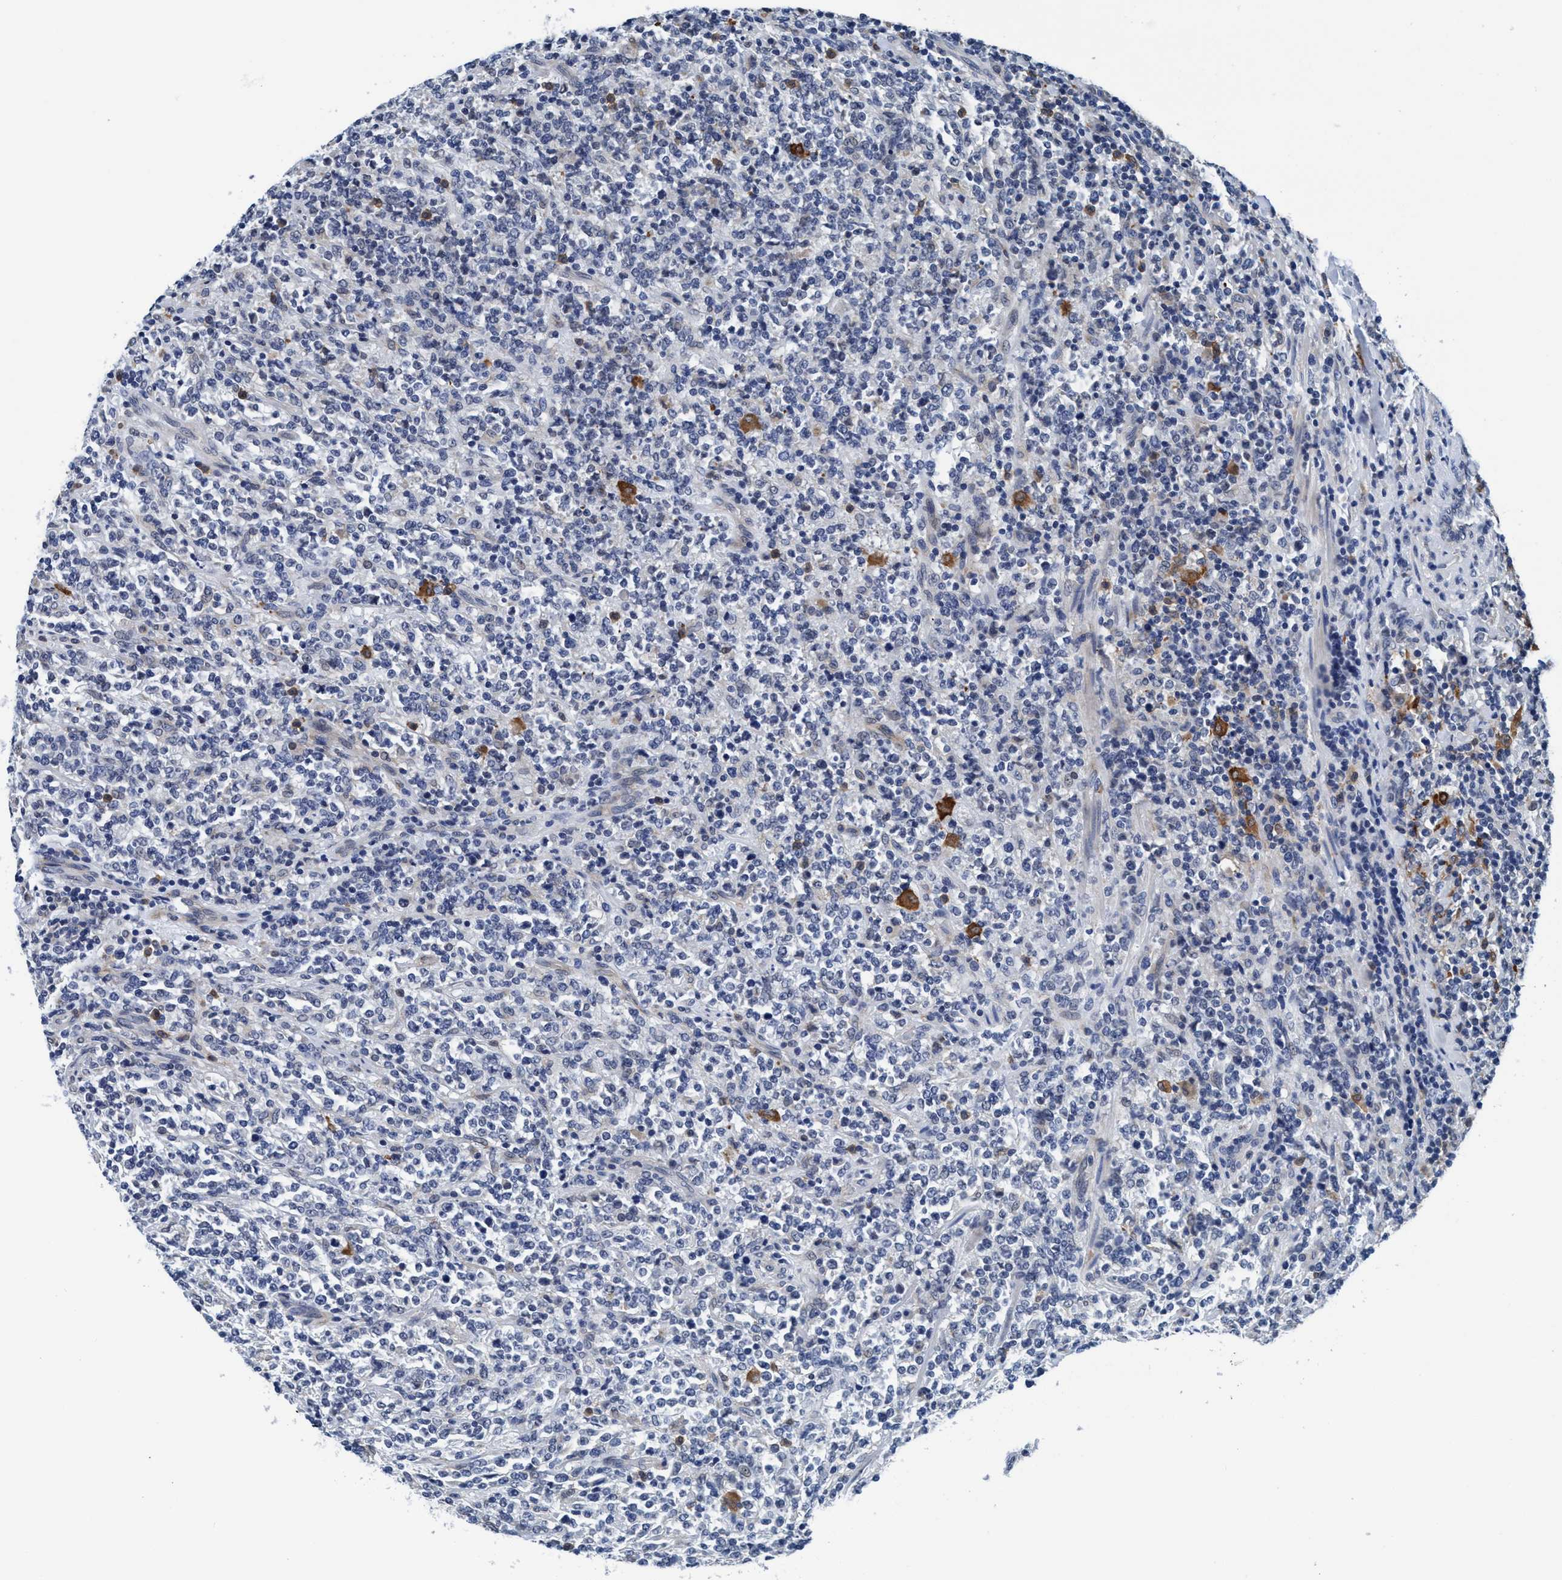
{"staining": {"intensity": "negative", "quantity": "none", "location": "none"}, "tissue": "lymphoma", "cell_type": "Tumor cells", "image_type": "cancer", "snomed": [{"axis": "morphology", "description": "Malignant lymphoma, non-Hodgkin's type, High grade"}, {"axis": "topography", "description": "Soft tissue"}], "caption": "The IHC histopathology image has no significant staining in tumor cells of high-grade malignant lymphoma, non-Hodgkin's type tissue. (Stains: DAB IHC with hematoxylin counter stain, Microscopy: brightfield microscopy at high magnification).", "gene": "TMEM94", "patient": {"sex": "male", "age": 18}}